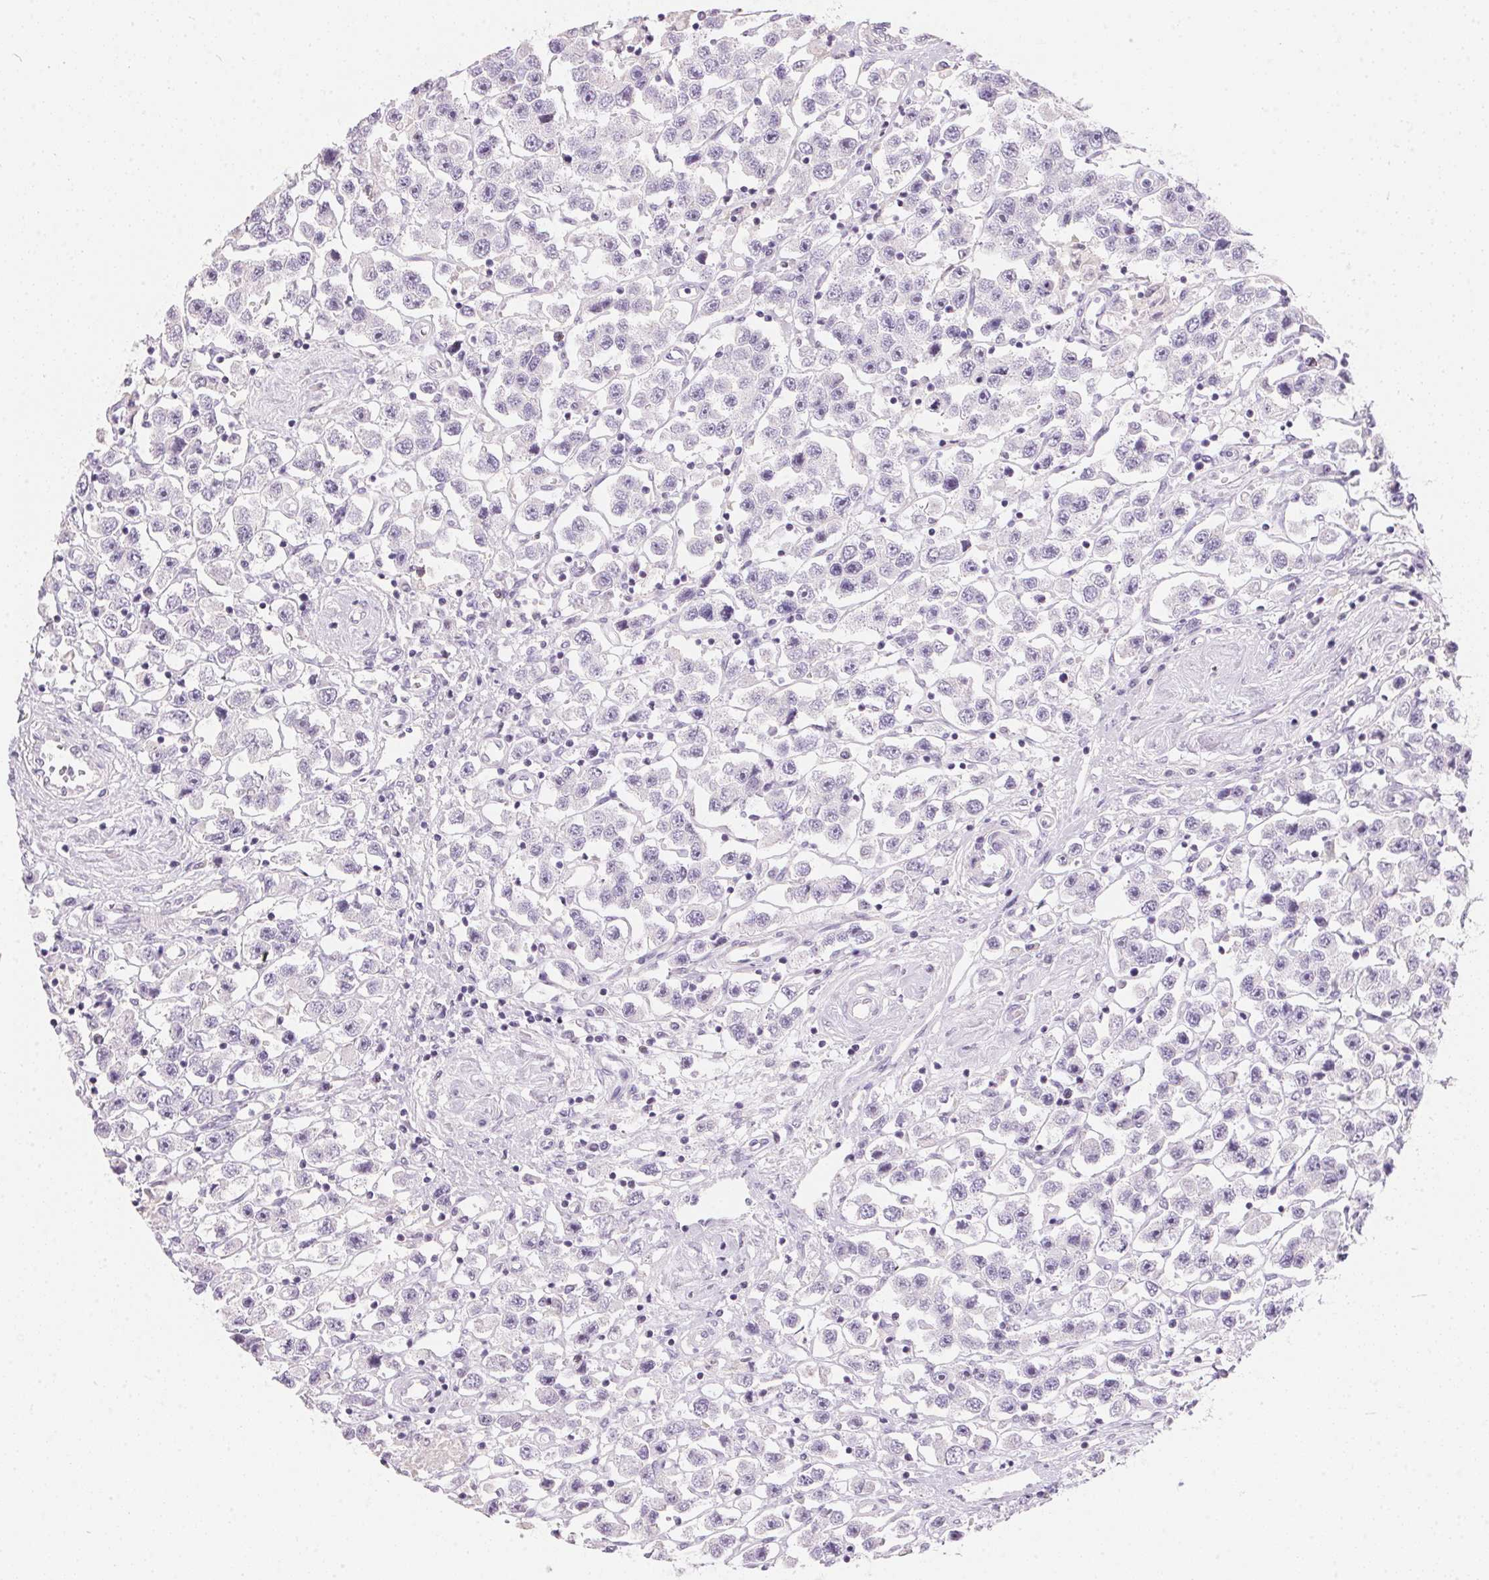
{"staining": {"intensity": "negative", "quantity": "none", "location": "none"}, "tissue": "testis cancer", "cell_type": "Tumor cells", "image_type": "cancer", "snomed": [{"axis": "morphology", "description": "Seminoma, NOS"}, {"axis": "topography", "description": "Testis"}], "caption": "There is no significant positivity in tumor cells of testis seminoma.", "gene": "SERPINB1", "patient": {"sex": "male", "age": 45}}